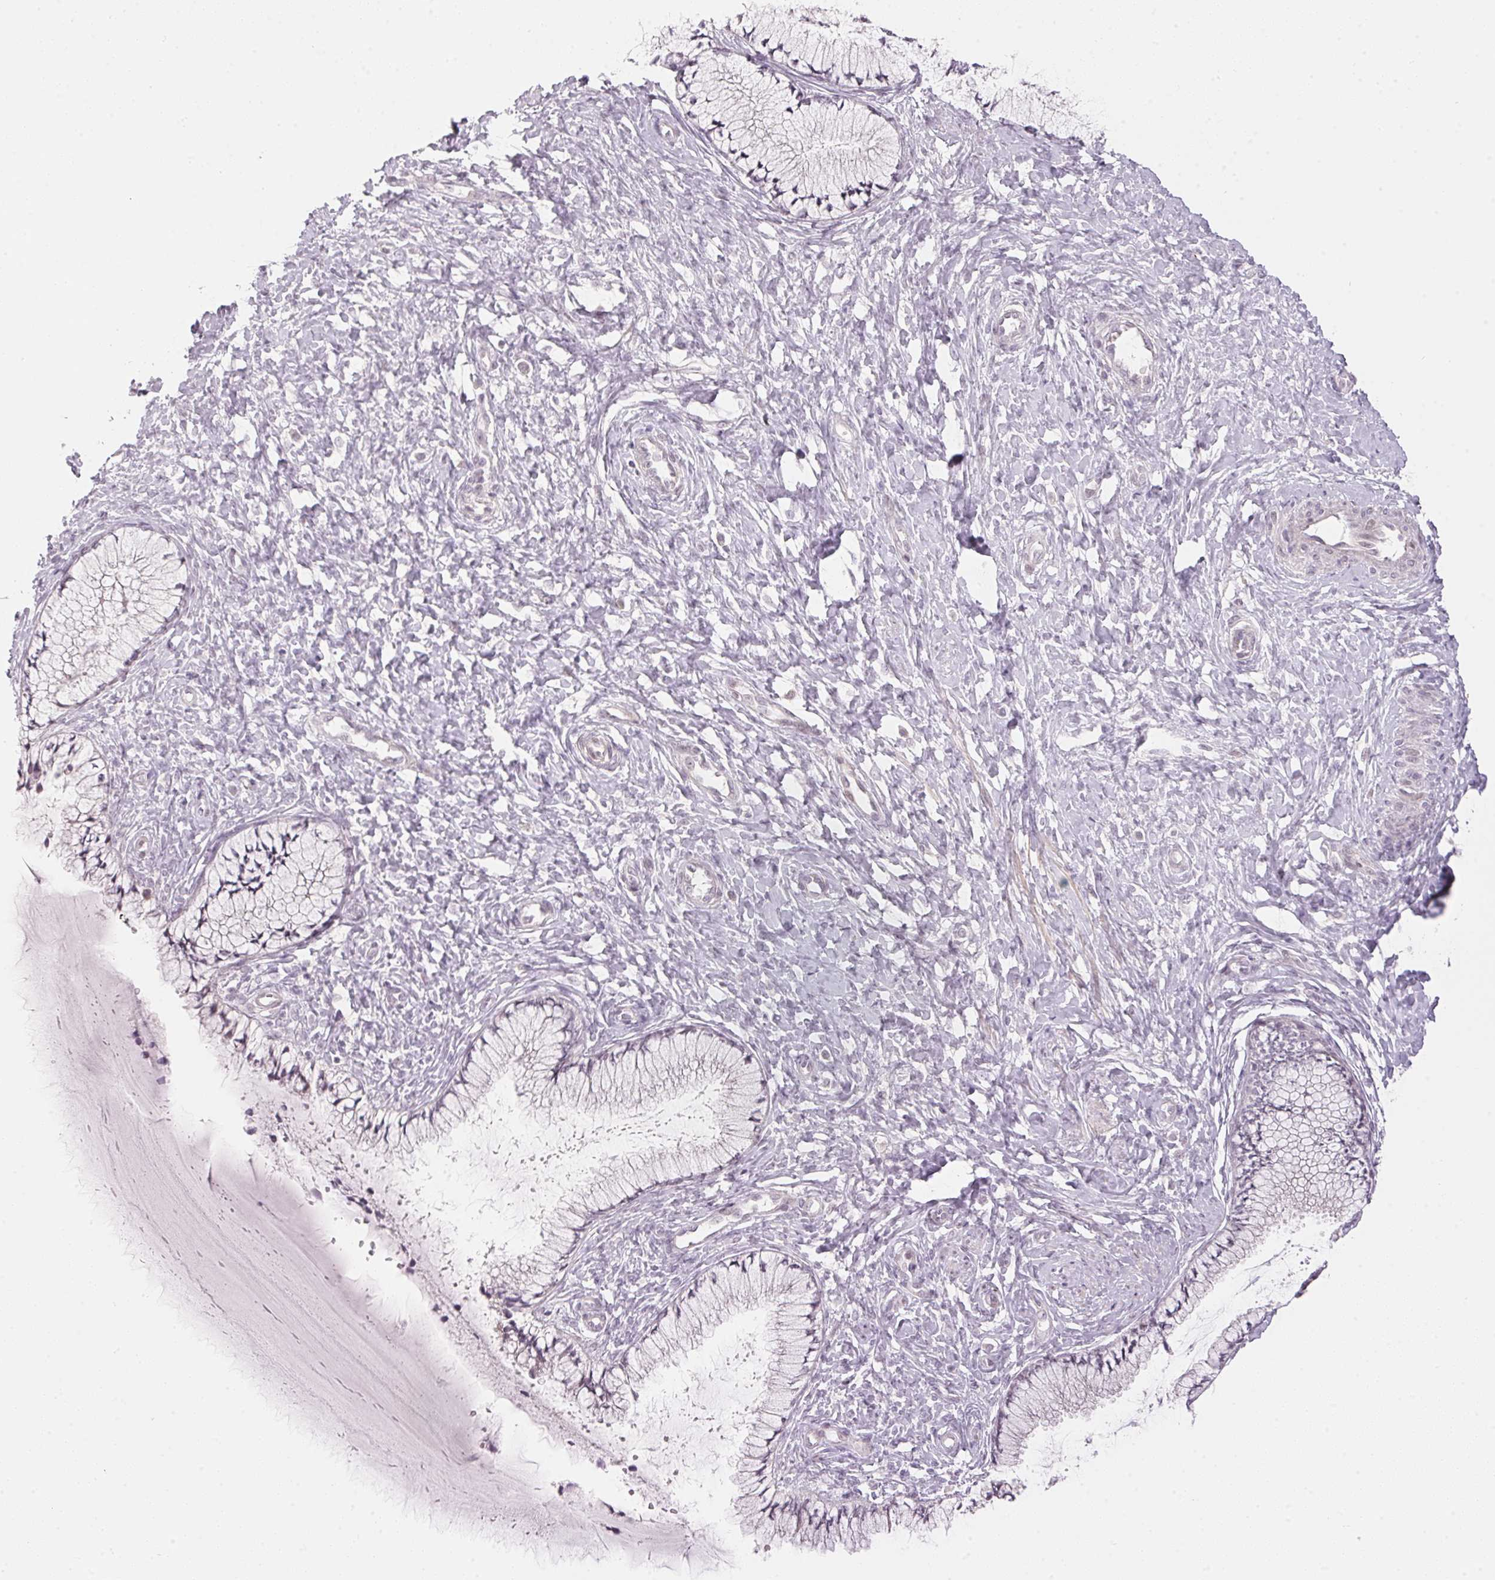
{"staining": {"intensity": "negative", "quantity": "none", "location": "none"}, "tissue": "cervix", "cell_type": "Glandular cells", "image_type": "normal", "snomed": [{"axis": "morphology", "description": "Normal tissue, NOS"}, {"axis": "topography", "description": "Cervix"}], "caption": "Glandular cells show no significant positivity in normal cervix. Brightfield microscopy of immunohistochemistry stained with DAB (brown) and hematoxylin (blue), captured at high magnification.", "gene": "GDAP1L1", "patient": {"sex": "female", "age": 37}}